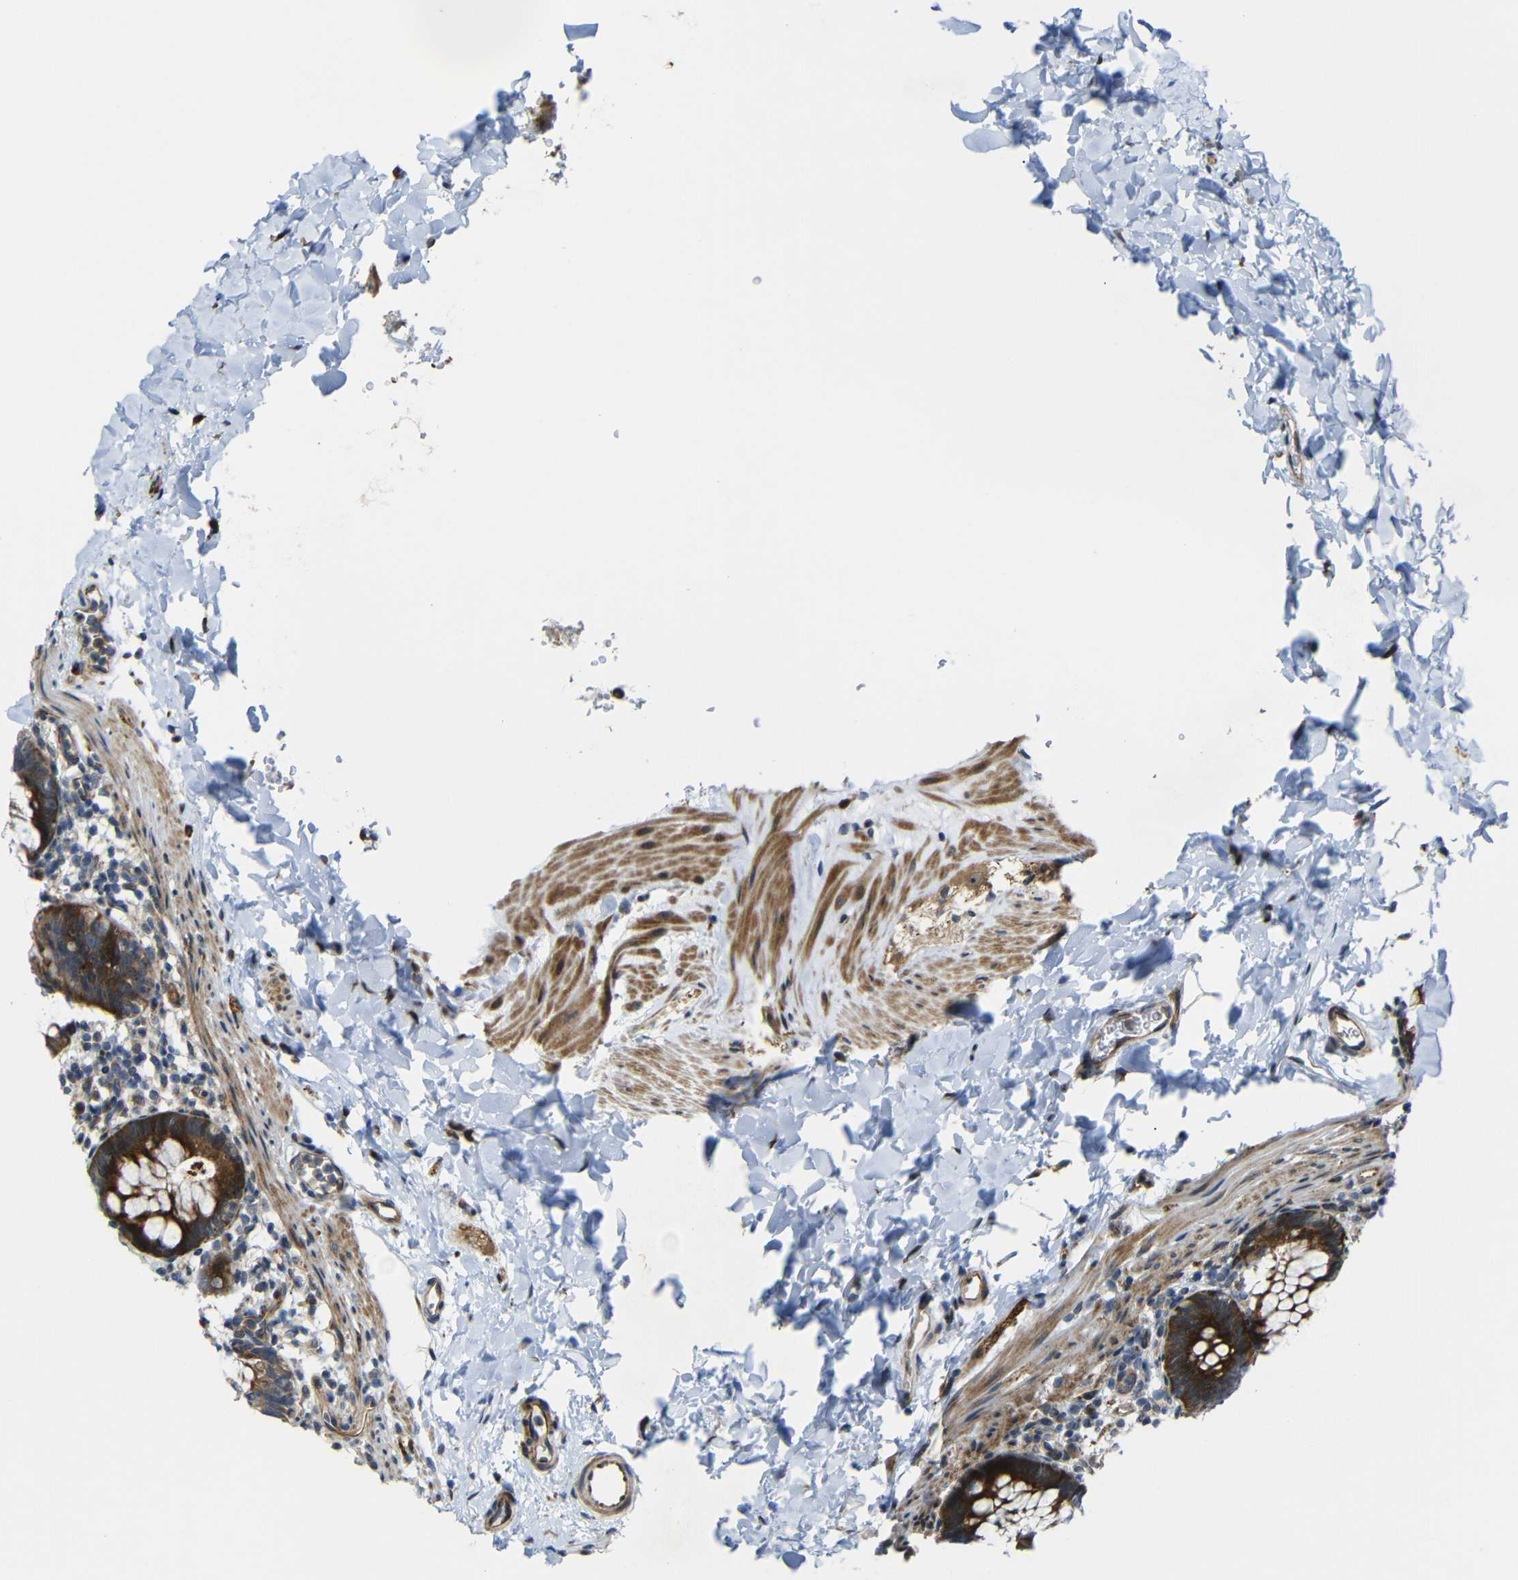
{"staining": {"intensity": "strong", "quantity": ">75%", "location": "cytoplasmic/membranous"}, "tissue": "rectum", "cell_type": "Glandular cells", "image_type": "normal", "snomed": [{"axis": "morphology", "description": "Normal tissue, NOS"}, {"axis": "topography", "description": "Rectum"}], "caption": "The immunohistochemical stain shows strong cytoplasmic/membranous staining in glandular cells of benign rectum.", "gene": "P3H2", "patient": {"sex": "female", "age": 24}}